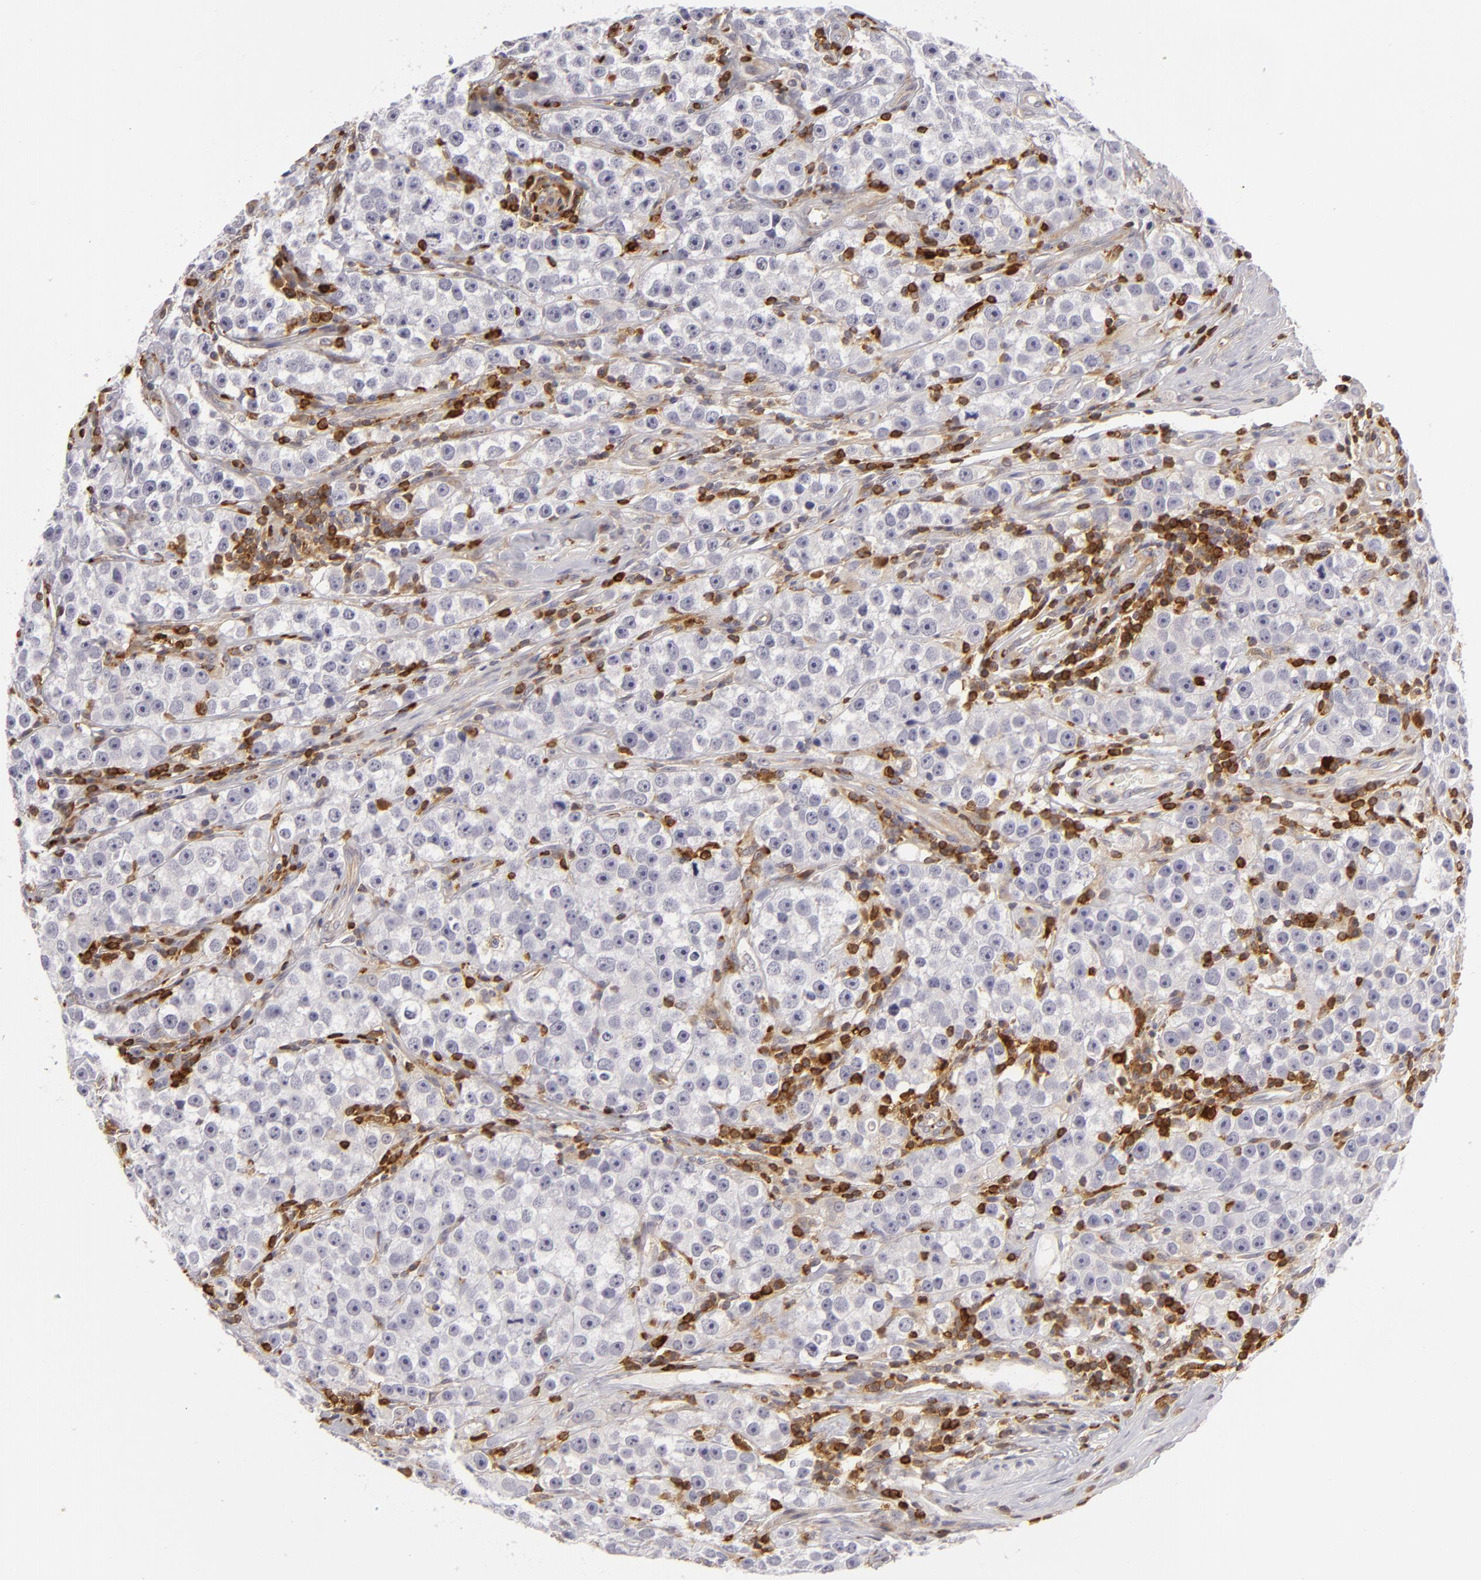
{"staining": {"intensity": "negative", "quantity": "none", "location": "none"}, "tissue": "testis cancer", "cell_type": "Tumor cells", "image_type": "cancer", "snomed": [{"axis": "morphology", "description": "Seminoma, NOS"}, {"axis": "topography", "description": "Testis"}], "caption": "Testis seminoma was stained to show a protein in brown. There is no significant expression in tumor cells. (DAB (3,3'-diaminobenzidine) immunohistochemistry (IHC), high magnification).", "gene": "APOBEC3G", "patient": {"sex": "male", "age": 32}}